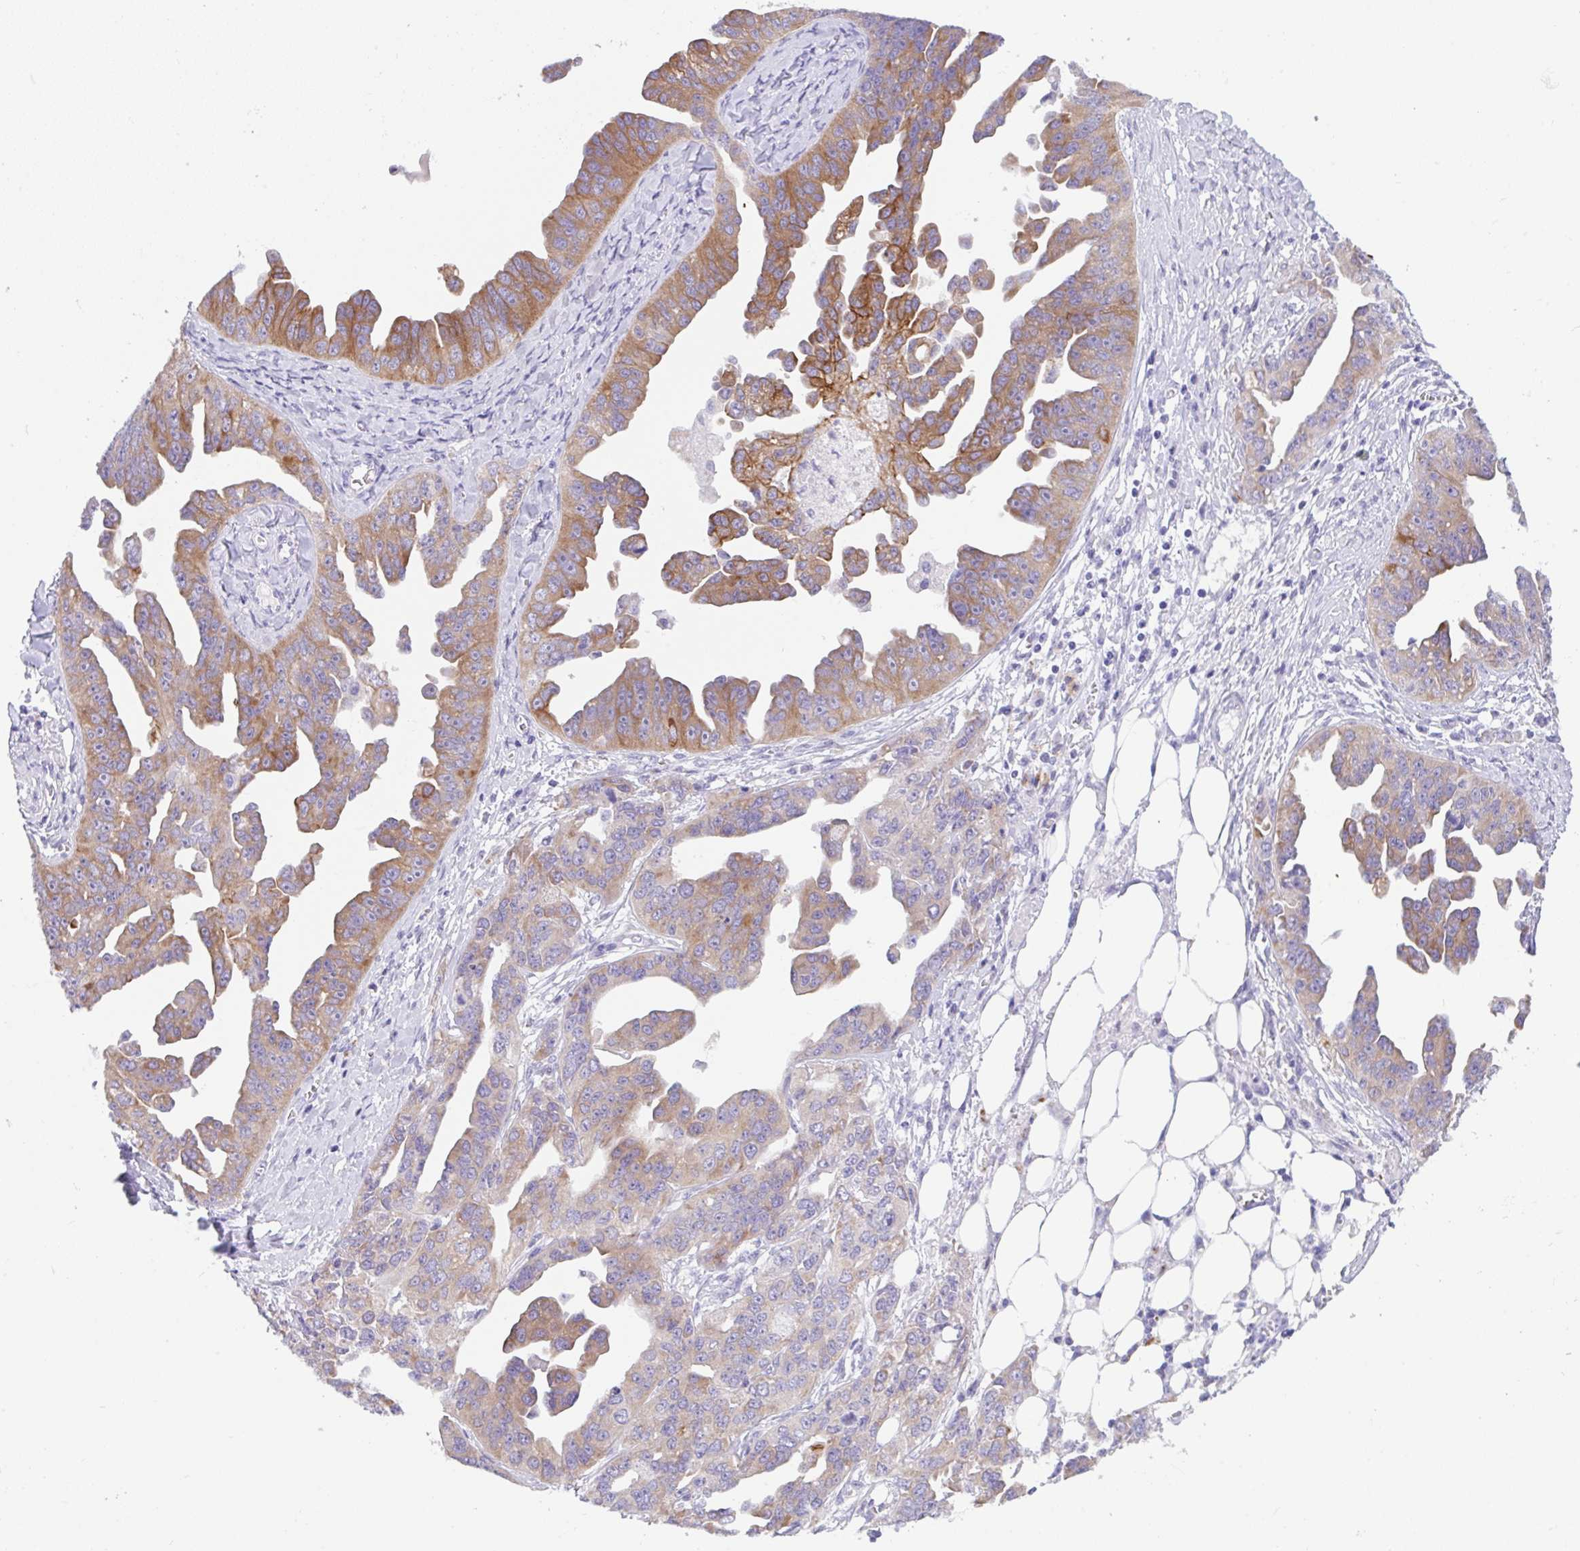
{"staining": {"intensity": "moderate", "quantity": "25%-75%", "location": "cytoplasmic/membranous"}, "tissue": "ovarian cancer", "cell_type": "Tumor cells", "image_type": "cancer", "snomed": [{"axis": "morphology", "description": "Cystadenocarcinoma, serous, NOS"}, {"axis": "topography", "description": "Ovary"}], "caption": "Protein staining reveals moderate cytoplasmic/membranous expression in about 25%-75% of tumor cells in ovarian serous cystadenocarcinoma. (Stains: DAB in brown, nuclei in blue, Microscopy: brightfield microscopy at high magnification).", "gene": "TRAF4", "patient": {"sex": "female", "age": 75}}